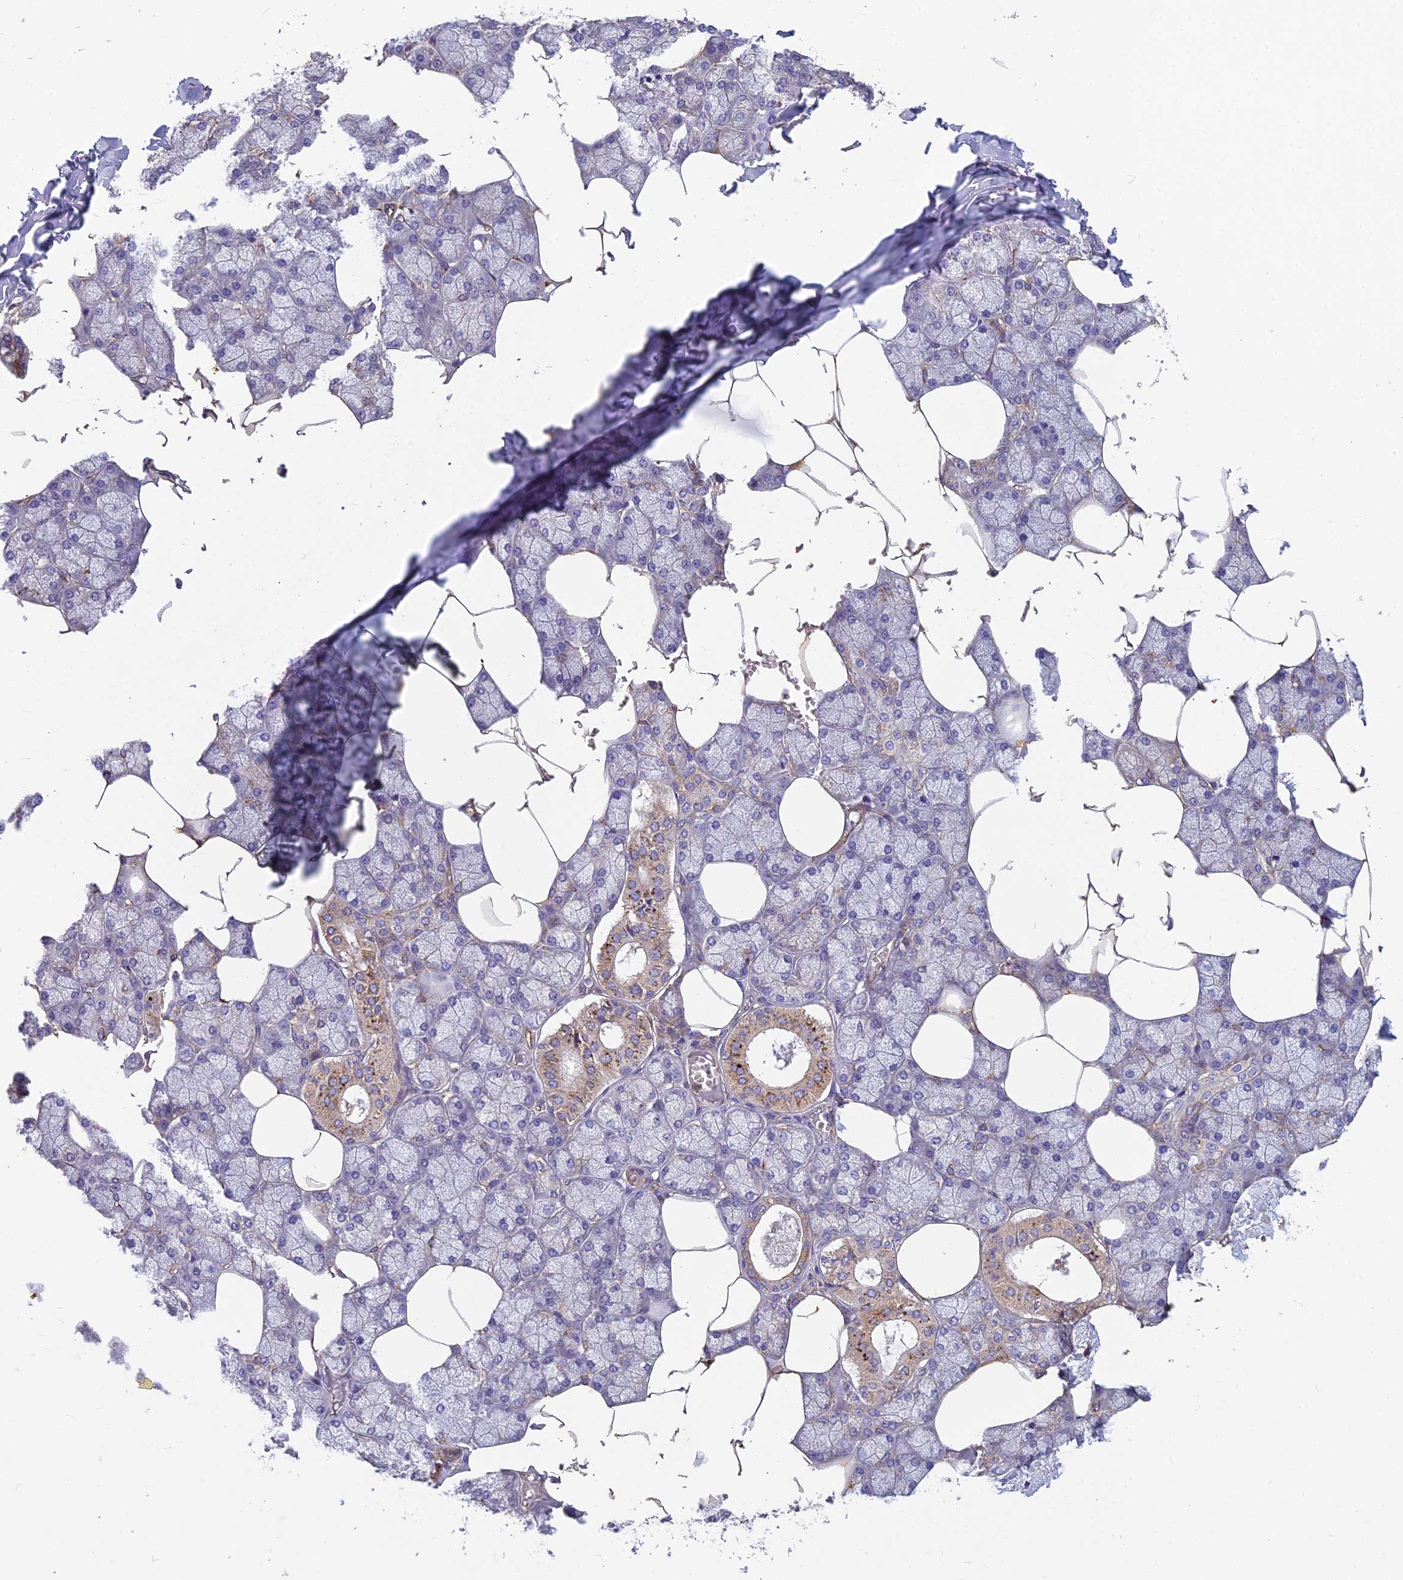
{"staining": {"intensity": "moderate", "quantity": "25%-75%", "location": "cytoplasmic/membranous"}, "tissue": "salivary gland", "cell_type": "Glandular cells", "image_type": "normal", "snomed": [{"axis": "morphology", "description": "Normal tissue, NOS"}, {"axis": "topography", "description": "Salivary gland"}], "caption": "Brown immunohistochemical staining in benign human salivary gland exhibits moderate cytoplasmic/membranous staining in about 25%-75% of glandular cells.", "gene": "SPDL1", "patient": {"sex": "male", "age": 62}}